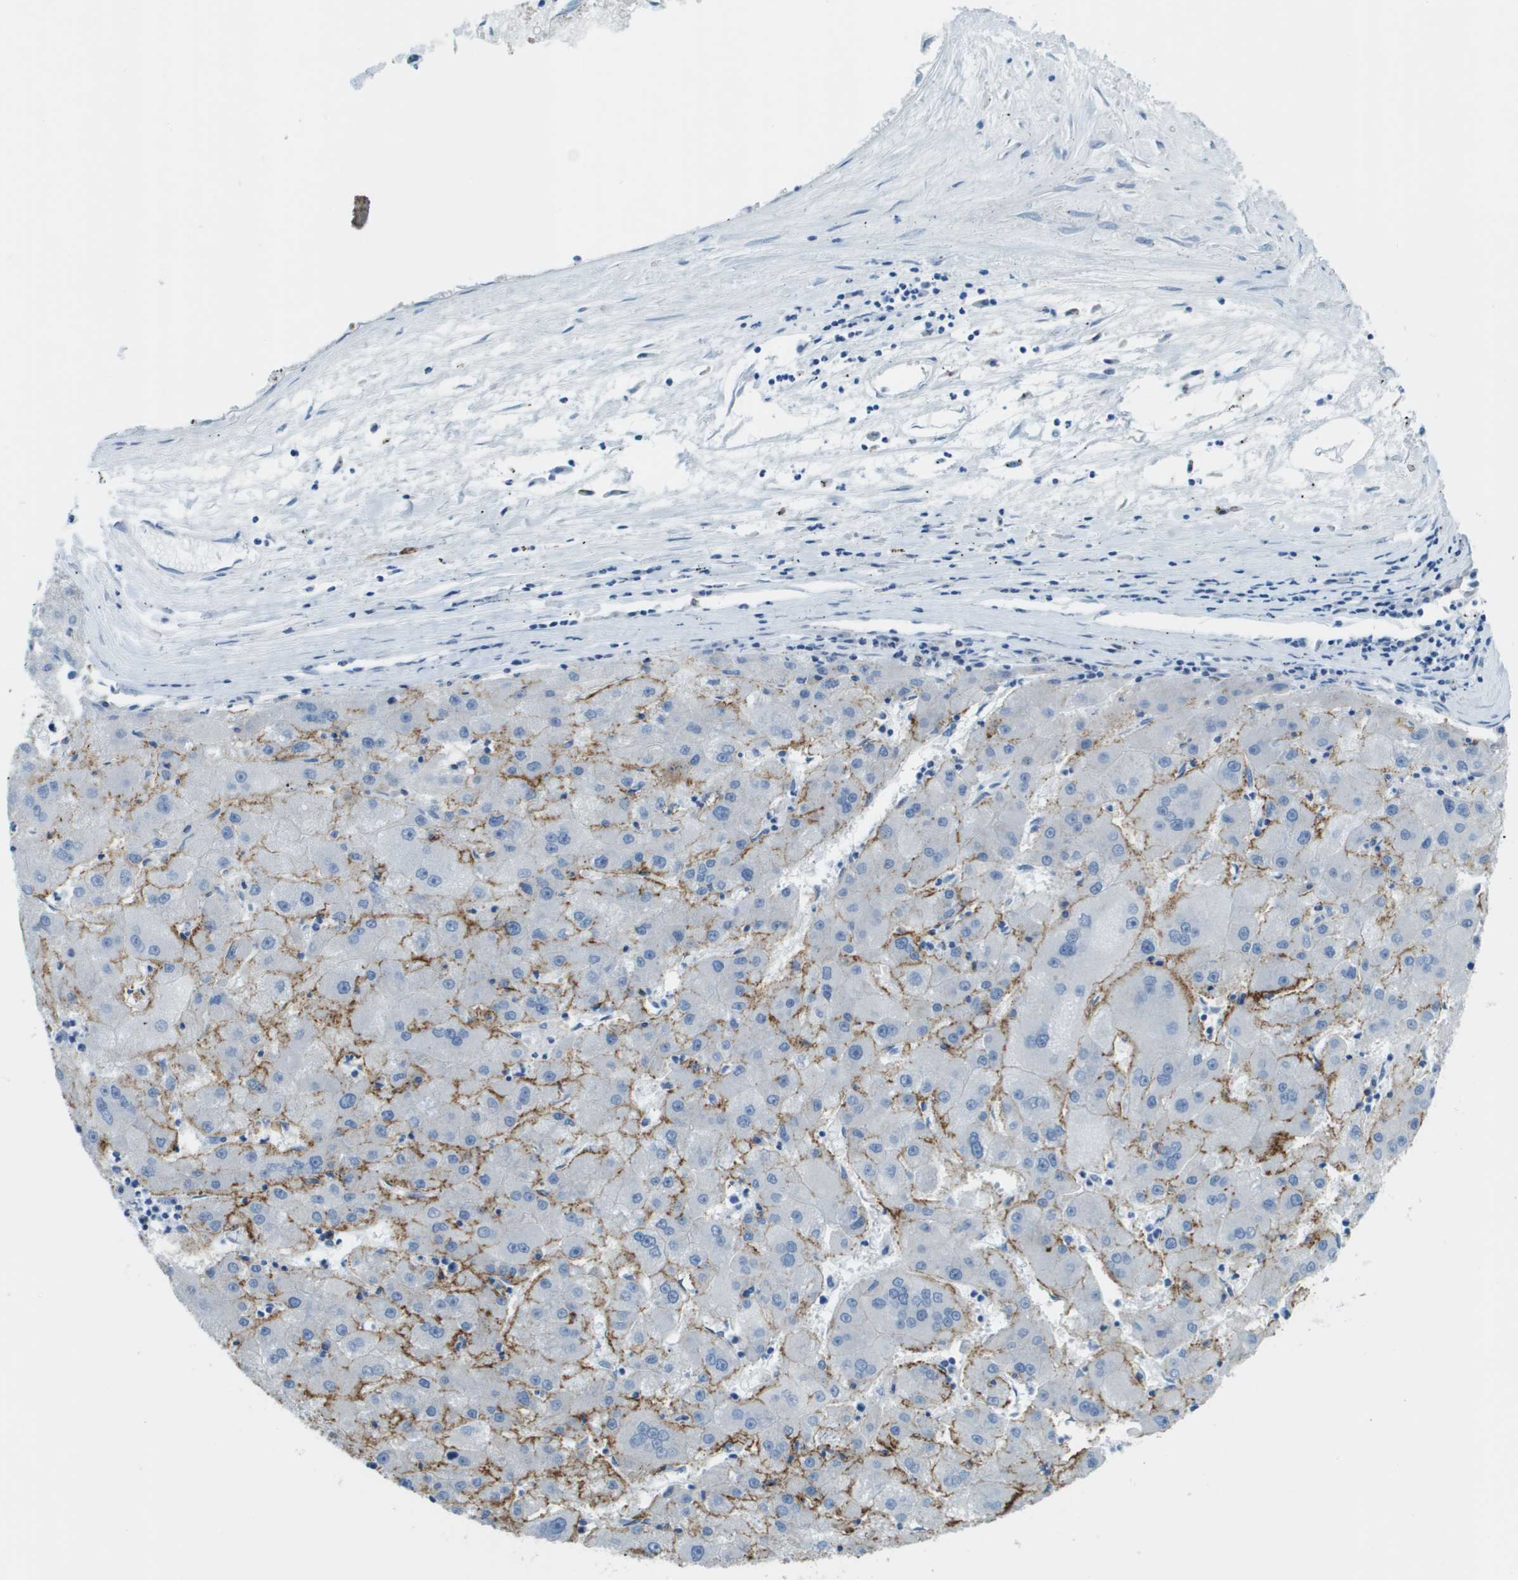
{"staining": {"intensity": "negative", "quantity": "none", "location": "none"}, "tissue": "liver cancer", "cell_type": "Tumor cells", "image_type": "cancer", "snomed": [{"axis": "morphology", "description": "Carcinoma, Hepatocellular, NOS"}, {"axis": "topography", "description": "Liver"}], "caption": "A high-resolution histopathology image shows immunohistochemistry (IHC) staining of liver hepatocellular carcinoma, which exhibits no significant expression in tumor cells.", "gene": "SDC1", "patient": {"sex": "male", "age": 72}}